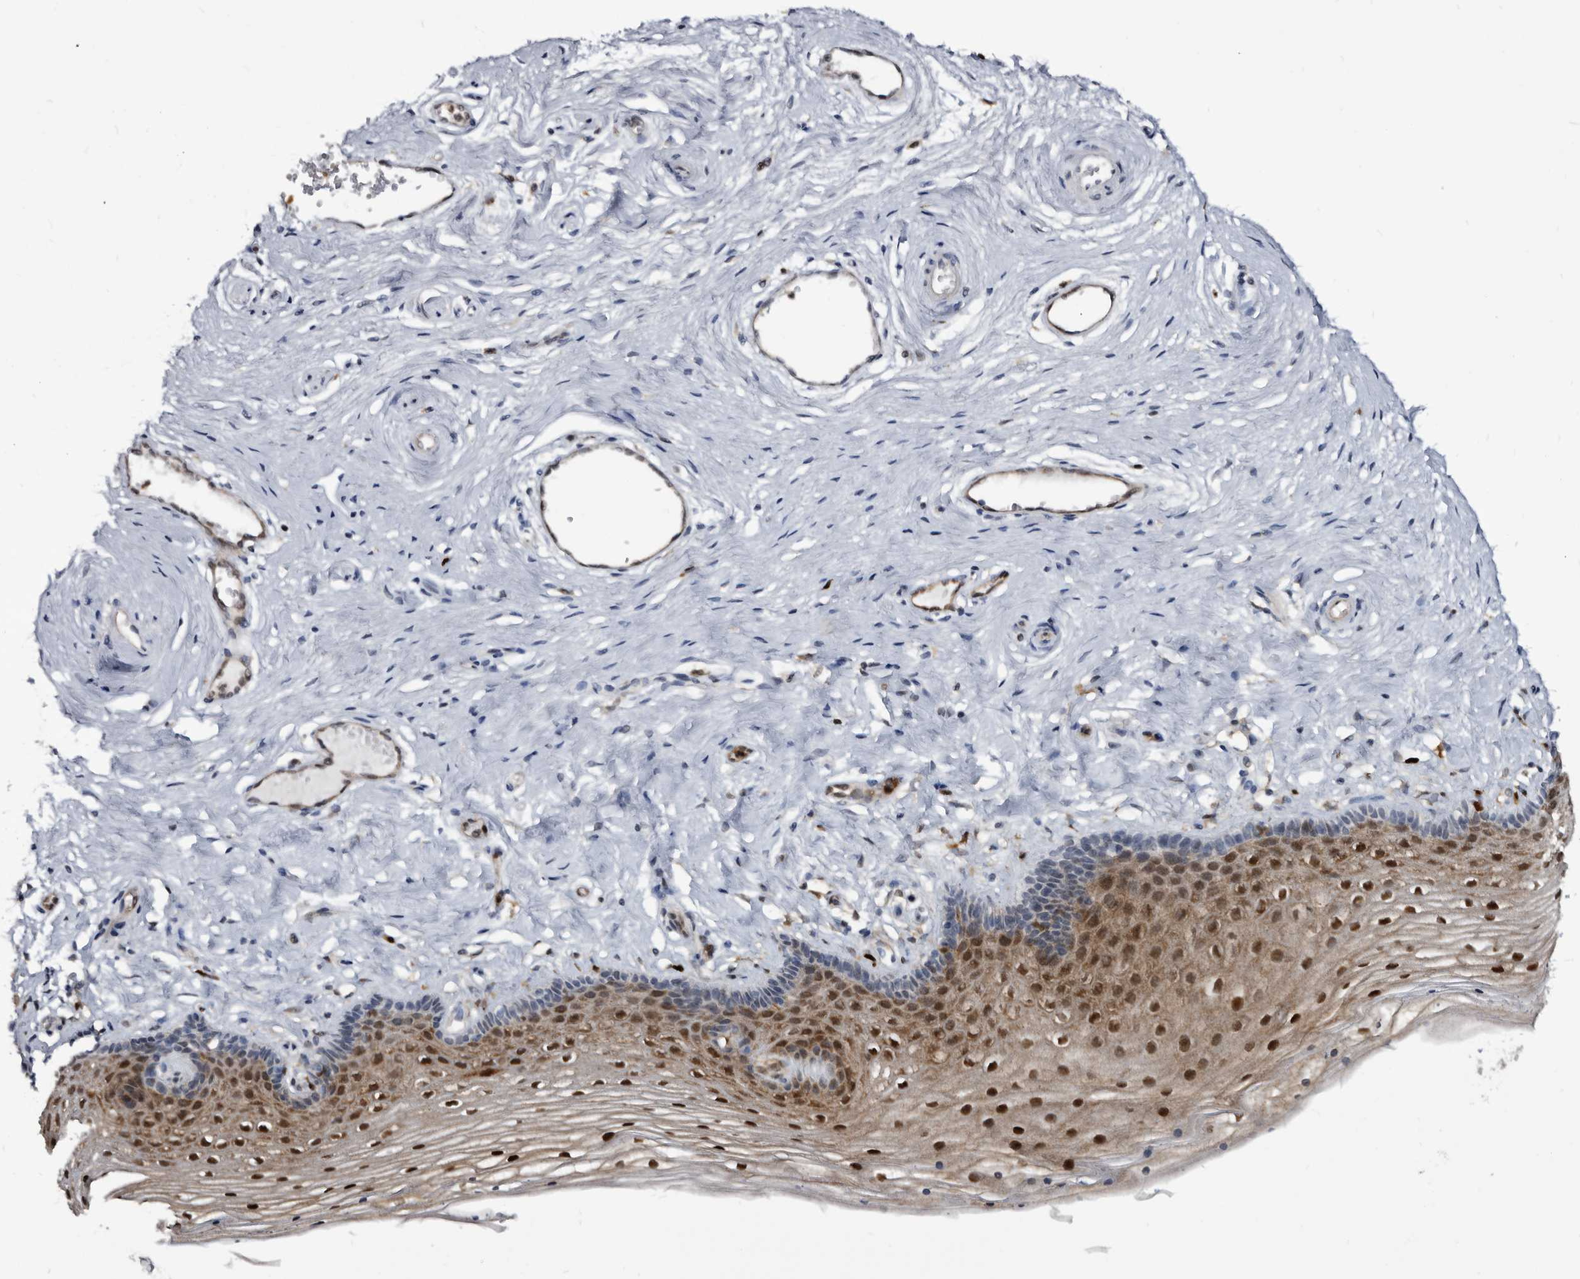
{"staining": {"intensity": "strong", "quantity": "25%-75%", "location": "cytoplasmic/membranous,nuclear"}, "tissue": "vagina", "cell_type": "Squamous epithelial cells", "image_type": "normal", "snomed": [{"axis": "morphology", "description": "Normal tissue, NOS"}, {"axis": "topography", "description": "Vagina"}], "caption": "Brown immunohistochemical staining in unremarkable human vagina reveals strong cytoplasmic/membranous,nuclear positivity in about 25%-75% of squamous epithelial cells. (Brightfield microscopy of DAB IHC at high magnification).", "gene": "SERPINB8", "patient": {"sex": "female", "age": 46}}